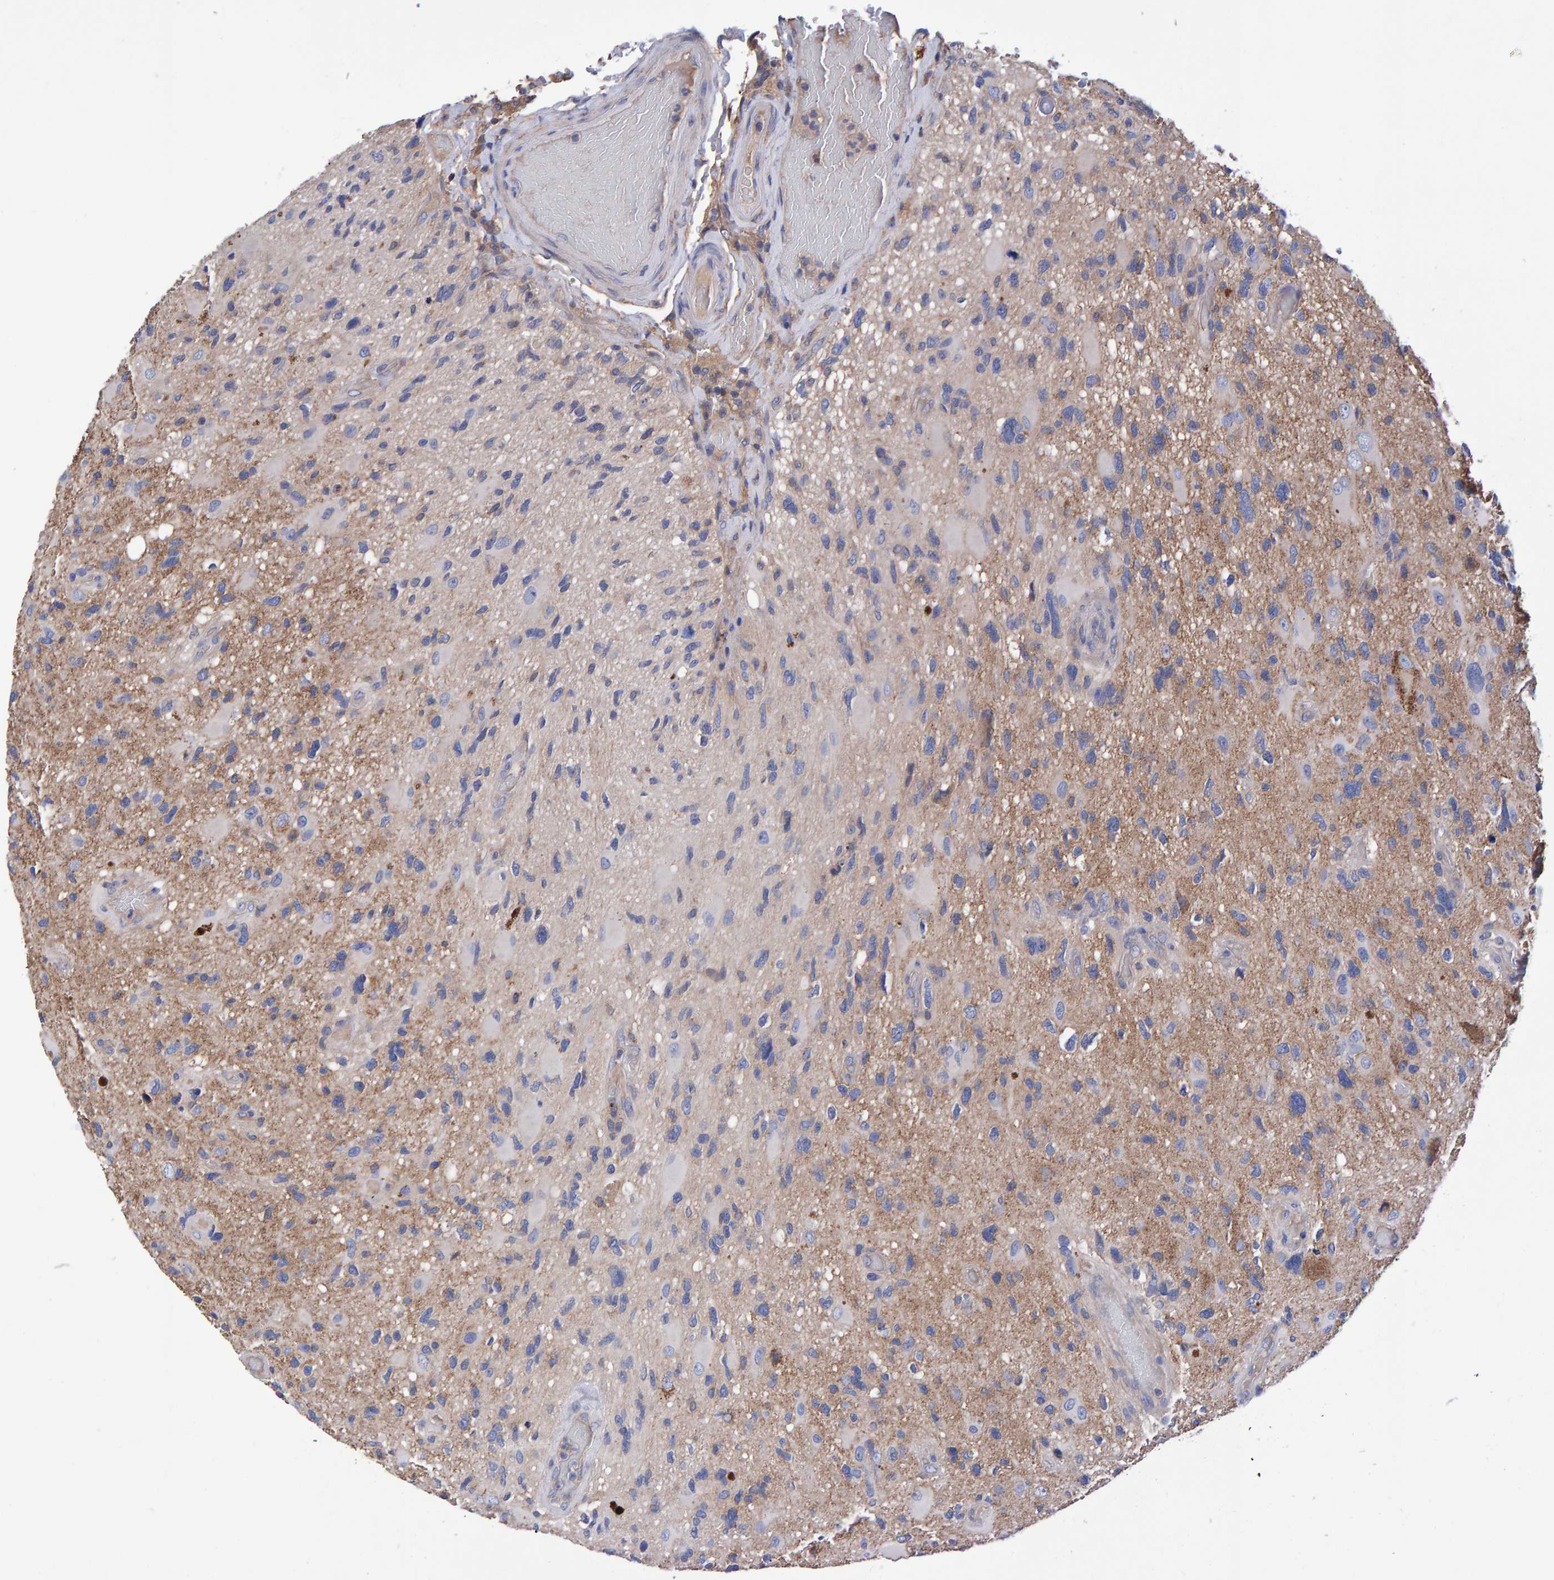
{"staining": {"intensity": "weak", "quantity": "<25%", "location": "cytoplasmic/membranous"}, "tissue": "glioma", "cell_type": "Tumor cells", "image_type": "cancer", "snomed": [{"axis": "morphology", "description": "Glioma, malignant, High grade"}, {"axis": "topography", "description": "Brain"}], "caption": "Tumor cells show no significant positivity in high-grade glioma (malignant).", "gene": "EFR3A", "patient": {"sex": "male", "age": 33}}